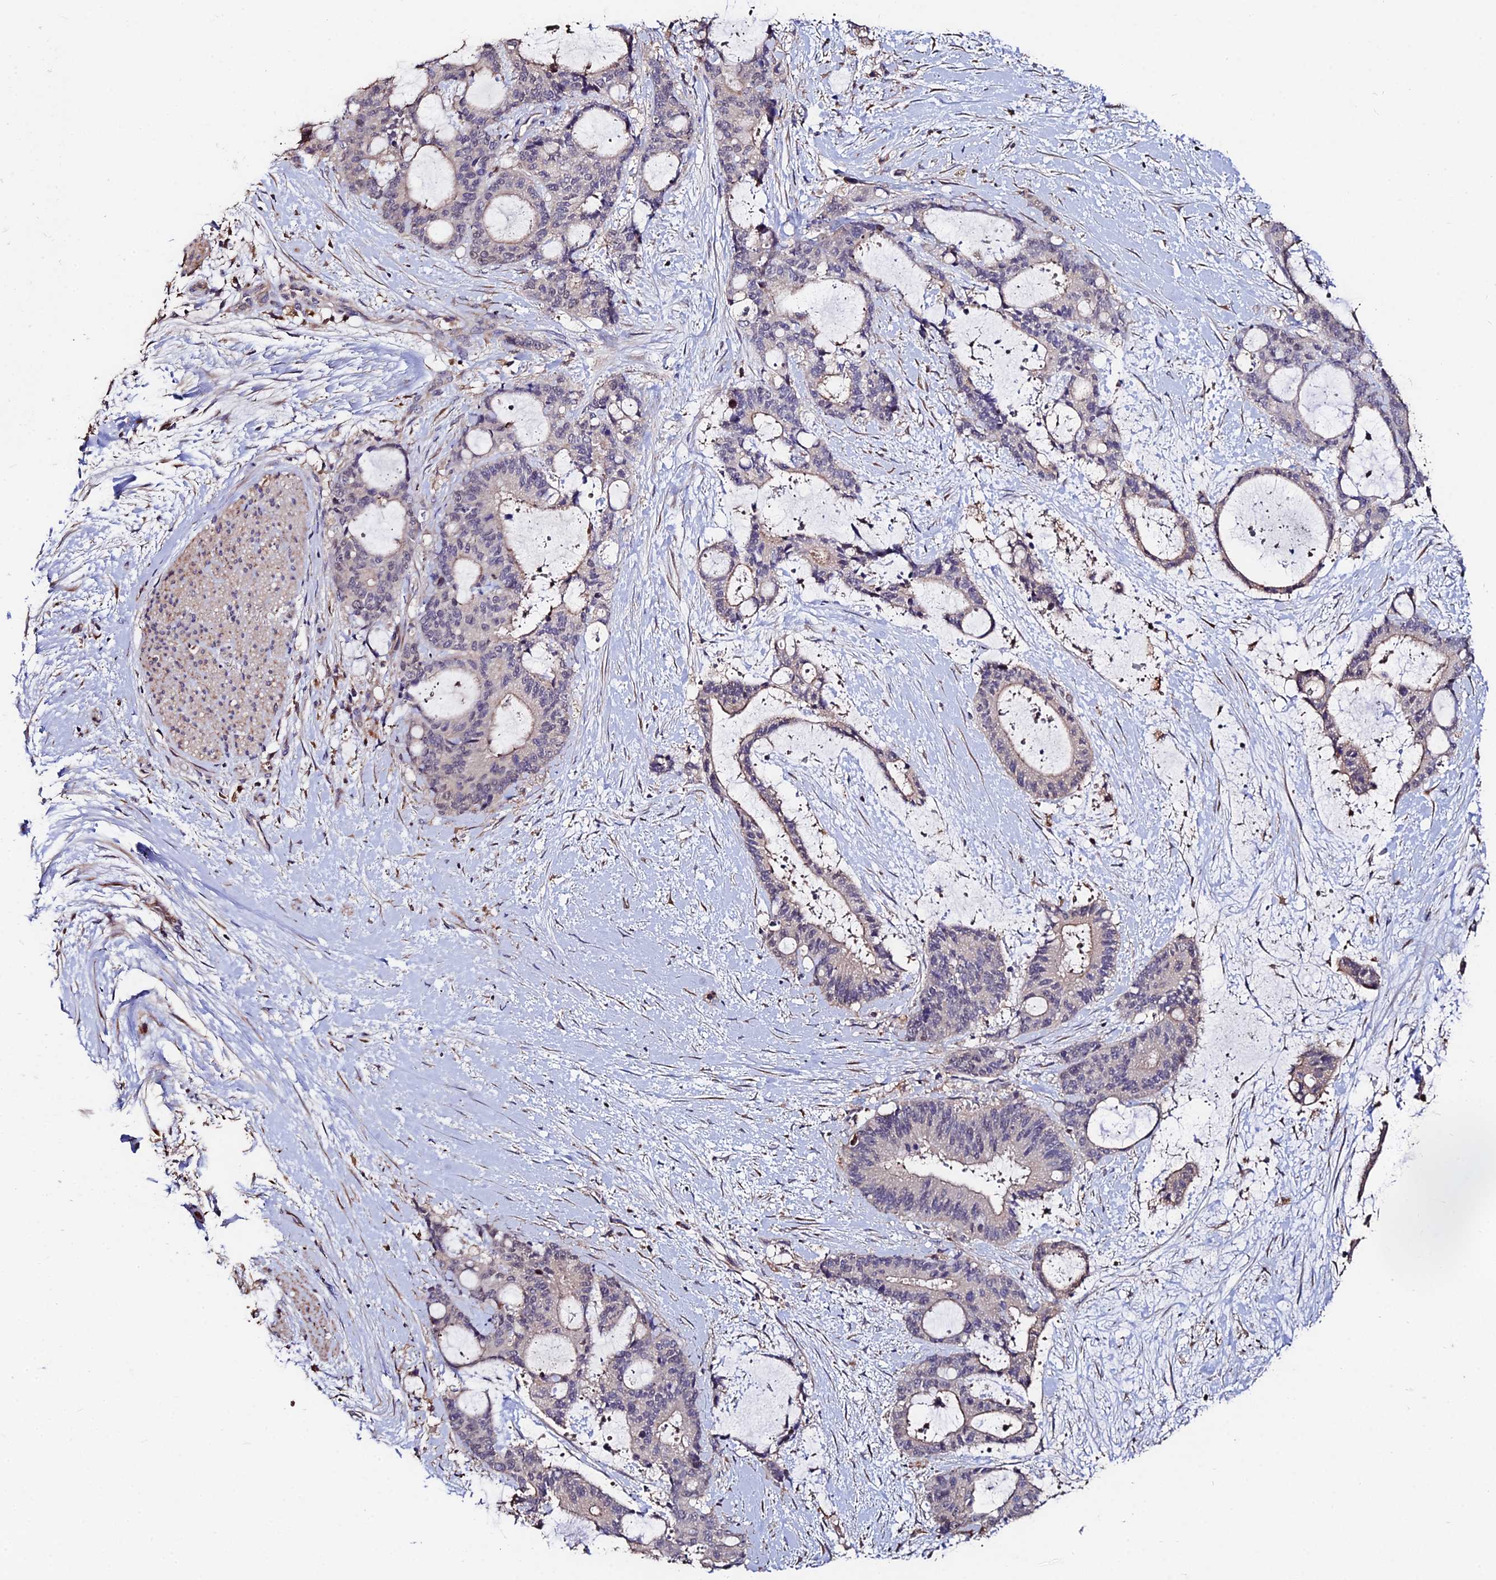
{"staining": {"intensity": "negative", "quantity": "none", "location": "none"}, "tissue": "liver cancer", "cell_type": "Tumor cells", "image_type": "cancer", "snomed": [{"axis": "morphology", "description": "Normal tissue, NOS"}, {"axis": "morphology", "description": "Cholangiocarcinoma"}, {"axis": "topography", "description": "Liver"}, {"axis": "topography", "description": "Peripheral nerve tissue"}], "caption": "Tumor cells are negative for protein expression in human liver cancer (cholangiocarcinoma).", "gene": "ACTR5", "patient": {"sex": "female", "age": 73}}